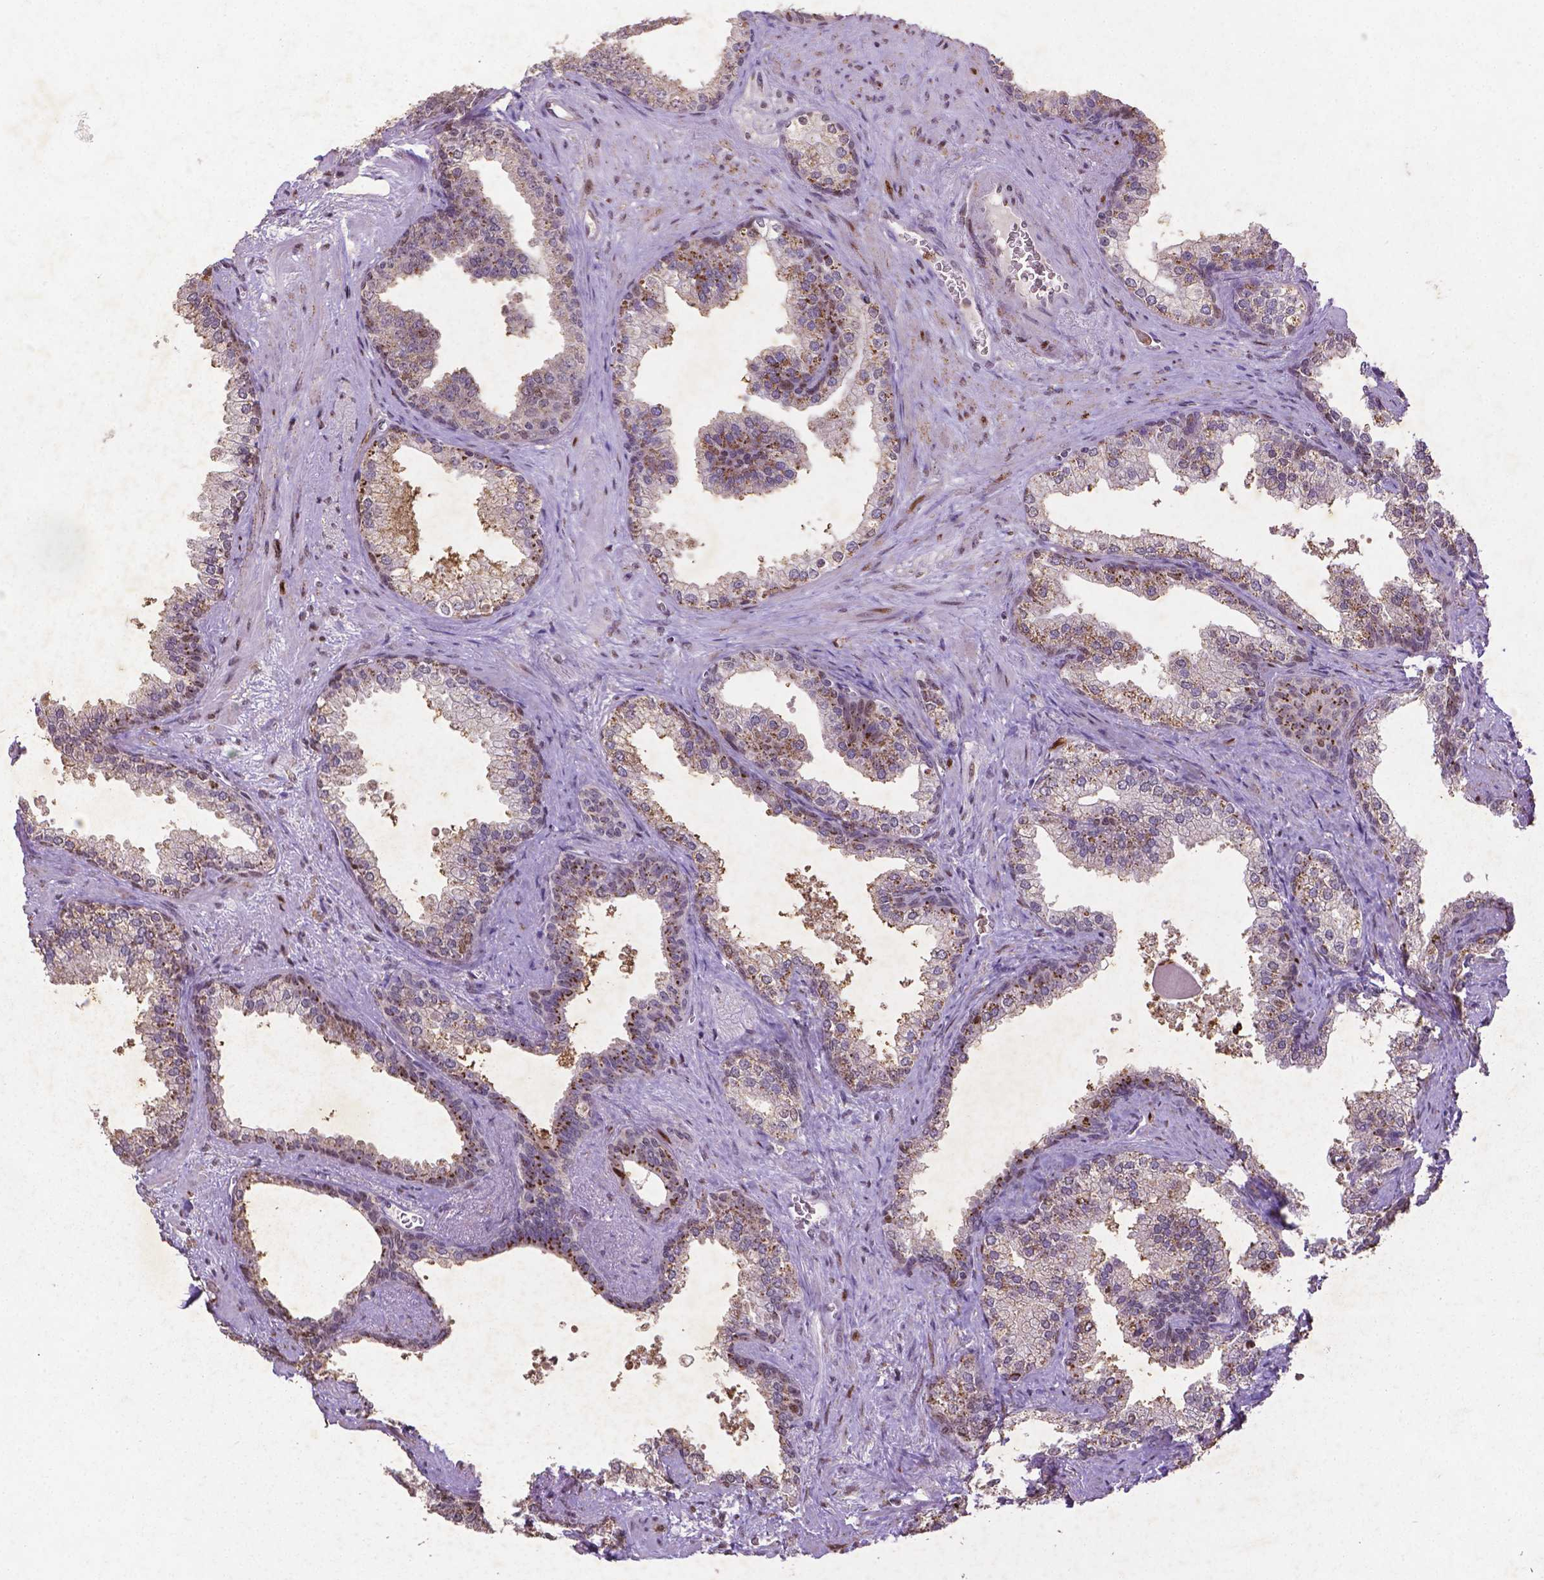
{"staining": {"intensity": "moderate", "quantity": "<25%", "location": "nuclear"}, "tissue": "prostate", "cell_type": "Glandular cells", "image_type": "normal", "snomed": [{"axis": "morphology", "description": "Normal tissue, NOS"}, {"axis": "topography", "description": "Prostate"}], "caption": "A low amount of moderate nuclear positivity is seen in about <25% of glandular cells in normal prostate.", "gene": "CDKN1A", "patient": {"sex": "male", "age": 79}}